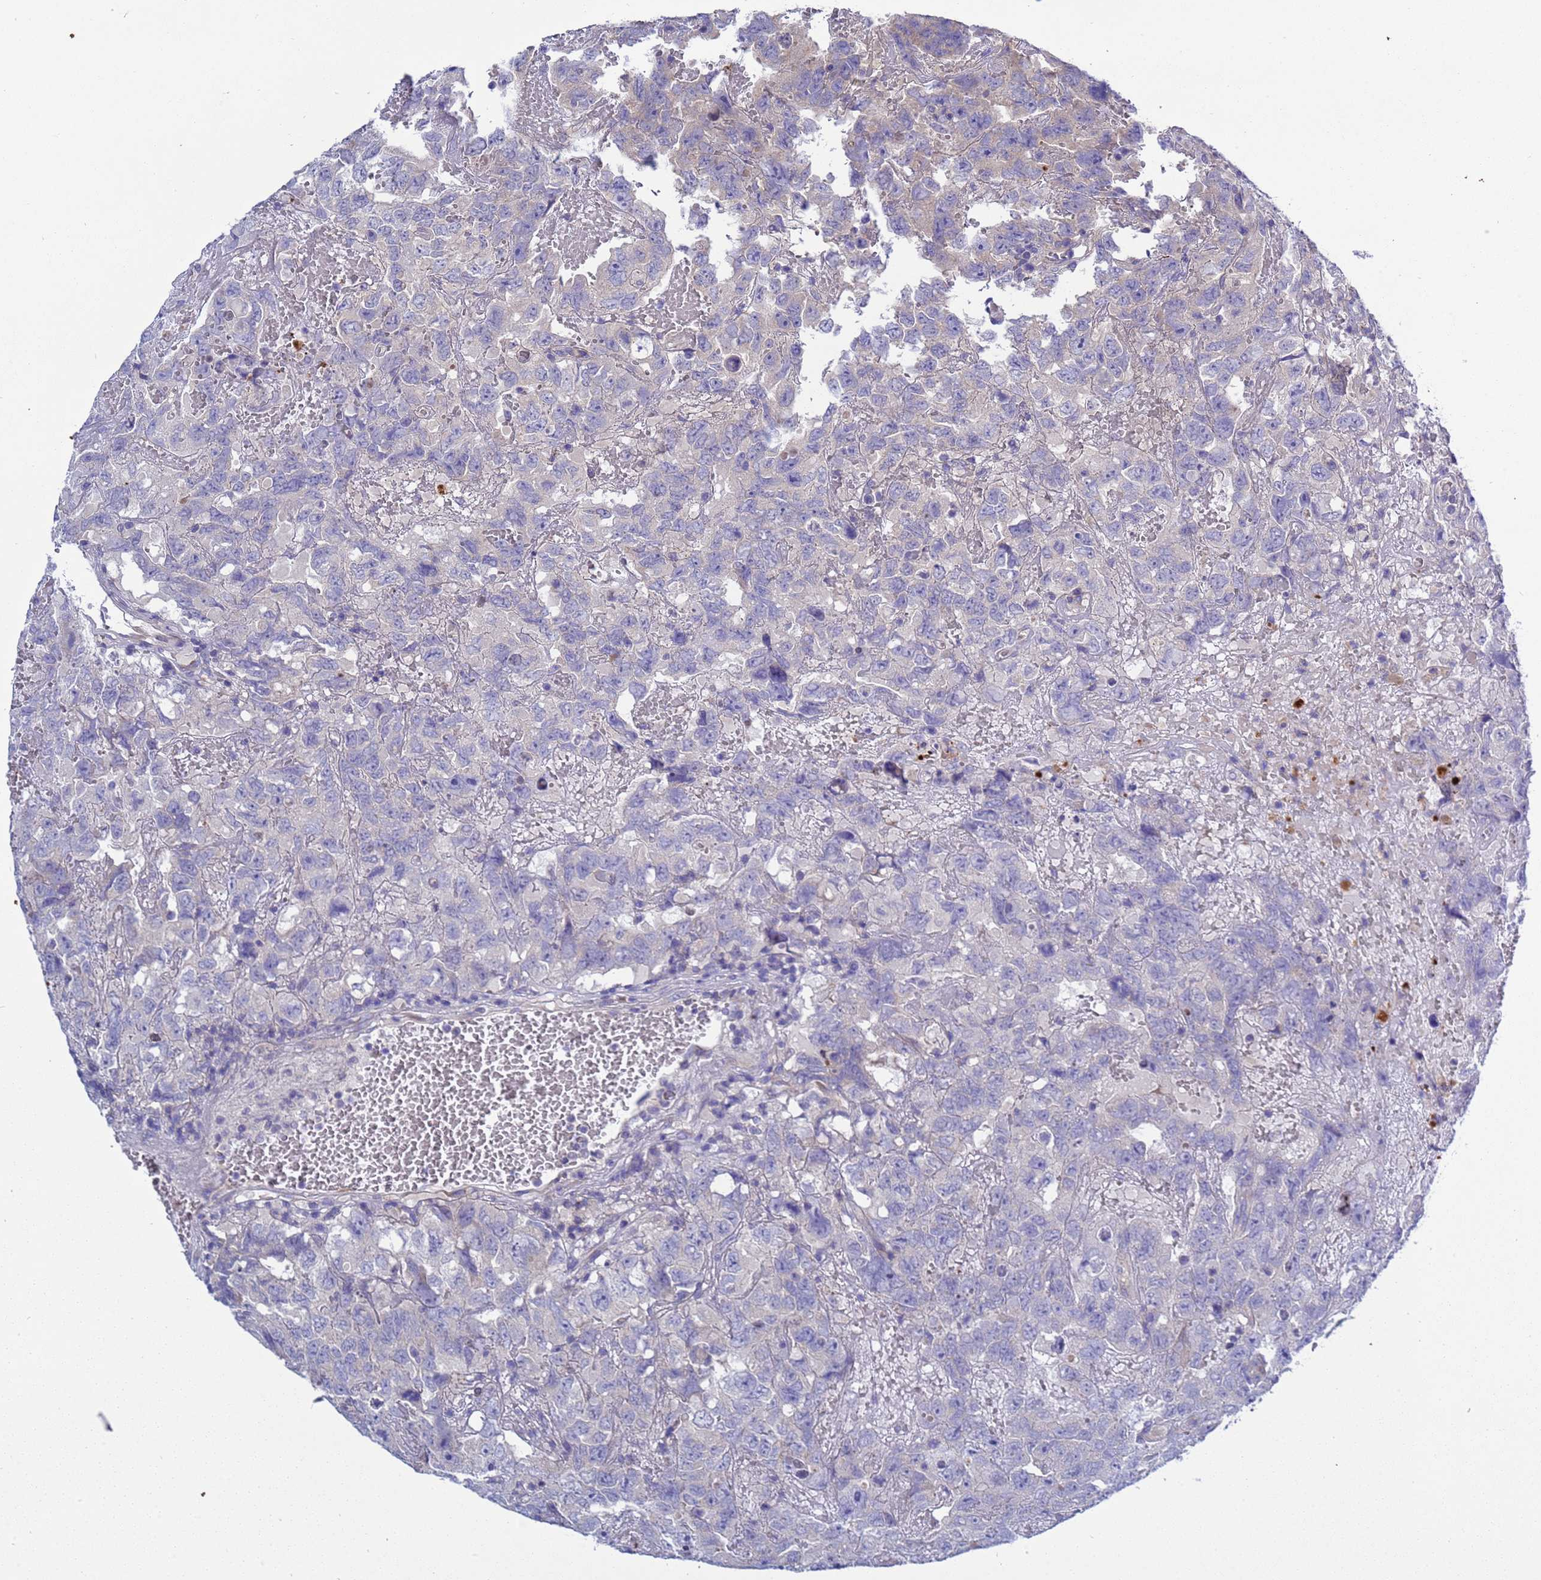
{"staining": {"intensity": "negative", "quantity": "none", "location": "none"}, "tissue": "testis cancer", "cell_type": "Tumor cells", "image_type": "cancer", "snomed": [{"axis": "morphology", "description": "Carcinoma, Embryonal, NOS"}, {"axis": "topography", "description": "Testis"}], "caption": "The micrograph exhibits no staining of tumor cells in testis cancer.", "gene": "RC3H2", "patient": {"sex": "male", "age": 45}}